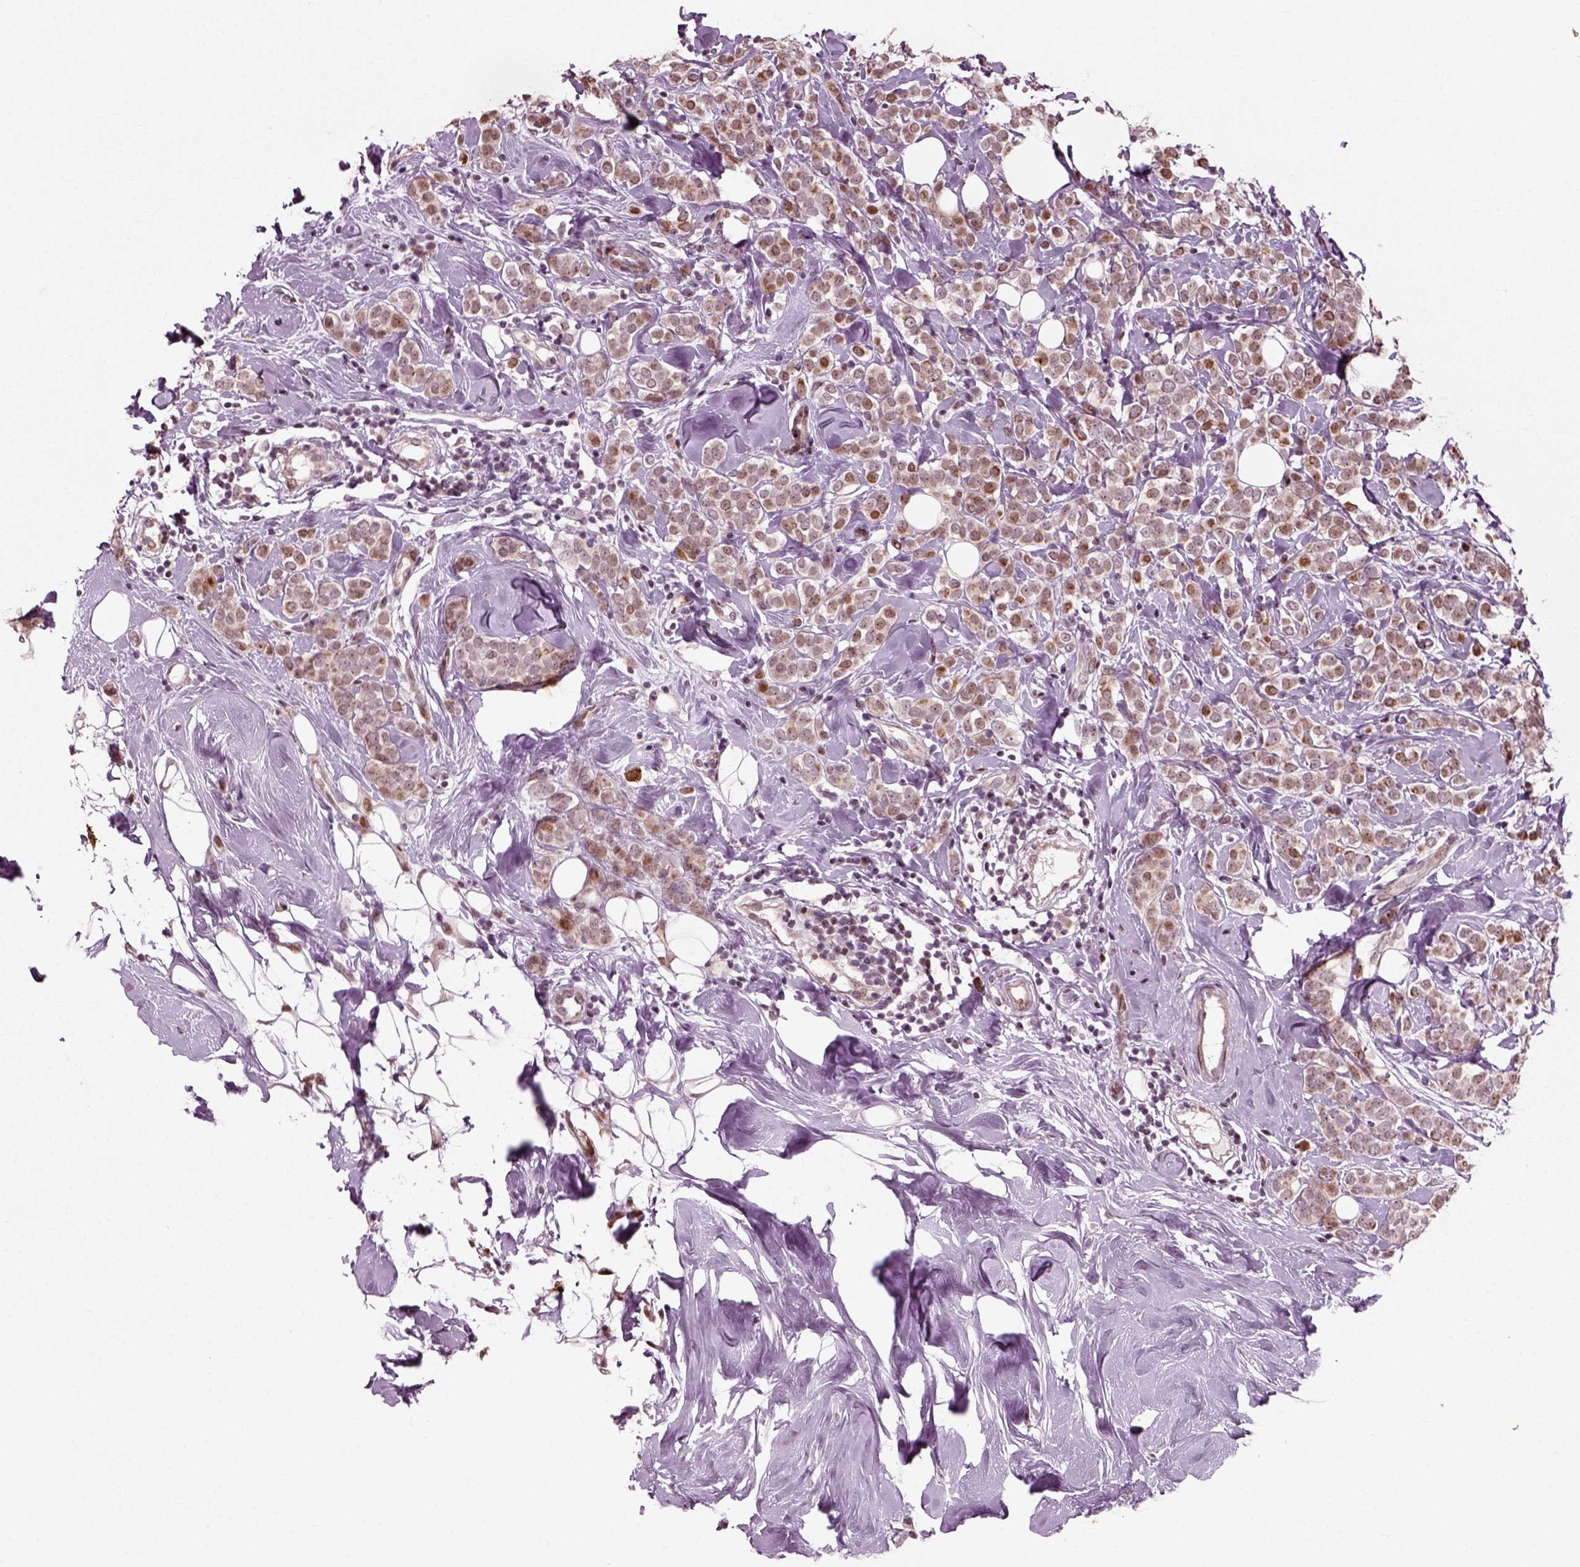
{"staining": {"intensity": "moderate", "quantity": "<25%", "location": "cytoplasmic/membranous,nuclear"}, "tissue": "breast cancer", "cell_type": "Tumor cells", "image_type": "cancer", "snomed": [{"axis": "morphology", "description": "Lobular carcinoma"}, {"axis": "topography", "description": "Breast"}], "caption": "Moderate cytoplasmic/membranous and nuclear positivity is present in approximately <25% of tumor cells in breast cancer (lobular carcinoma).", "gene": "CDC14A", "patient": {"sex": "female", "age": 49}}